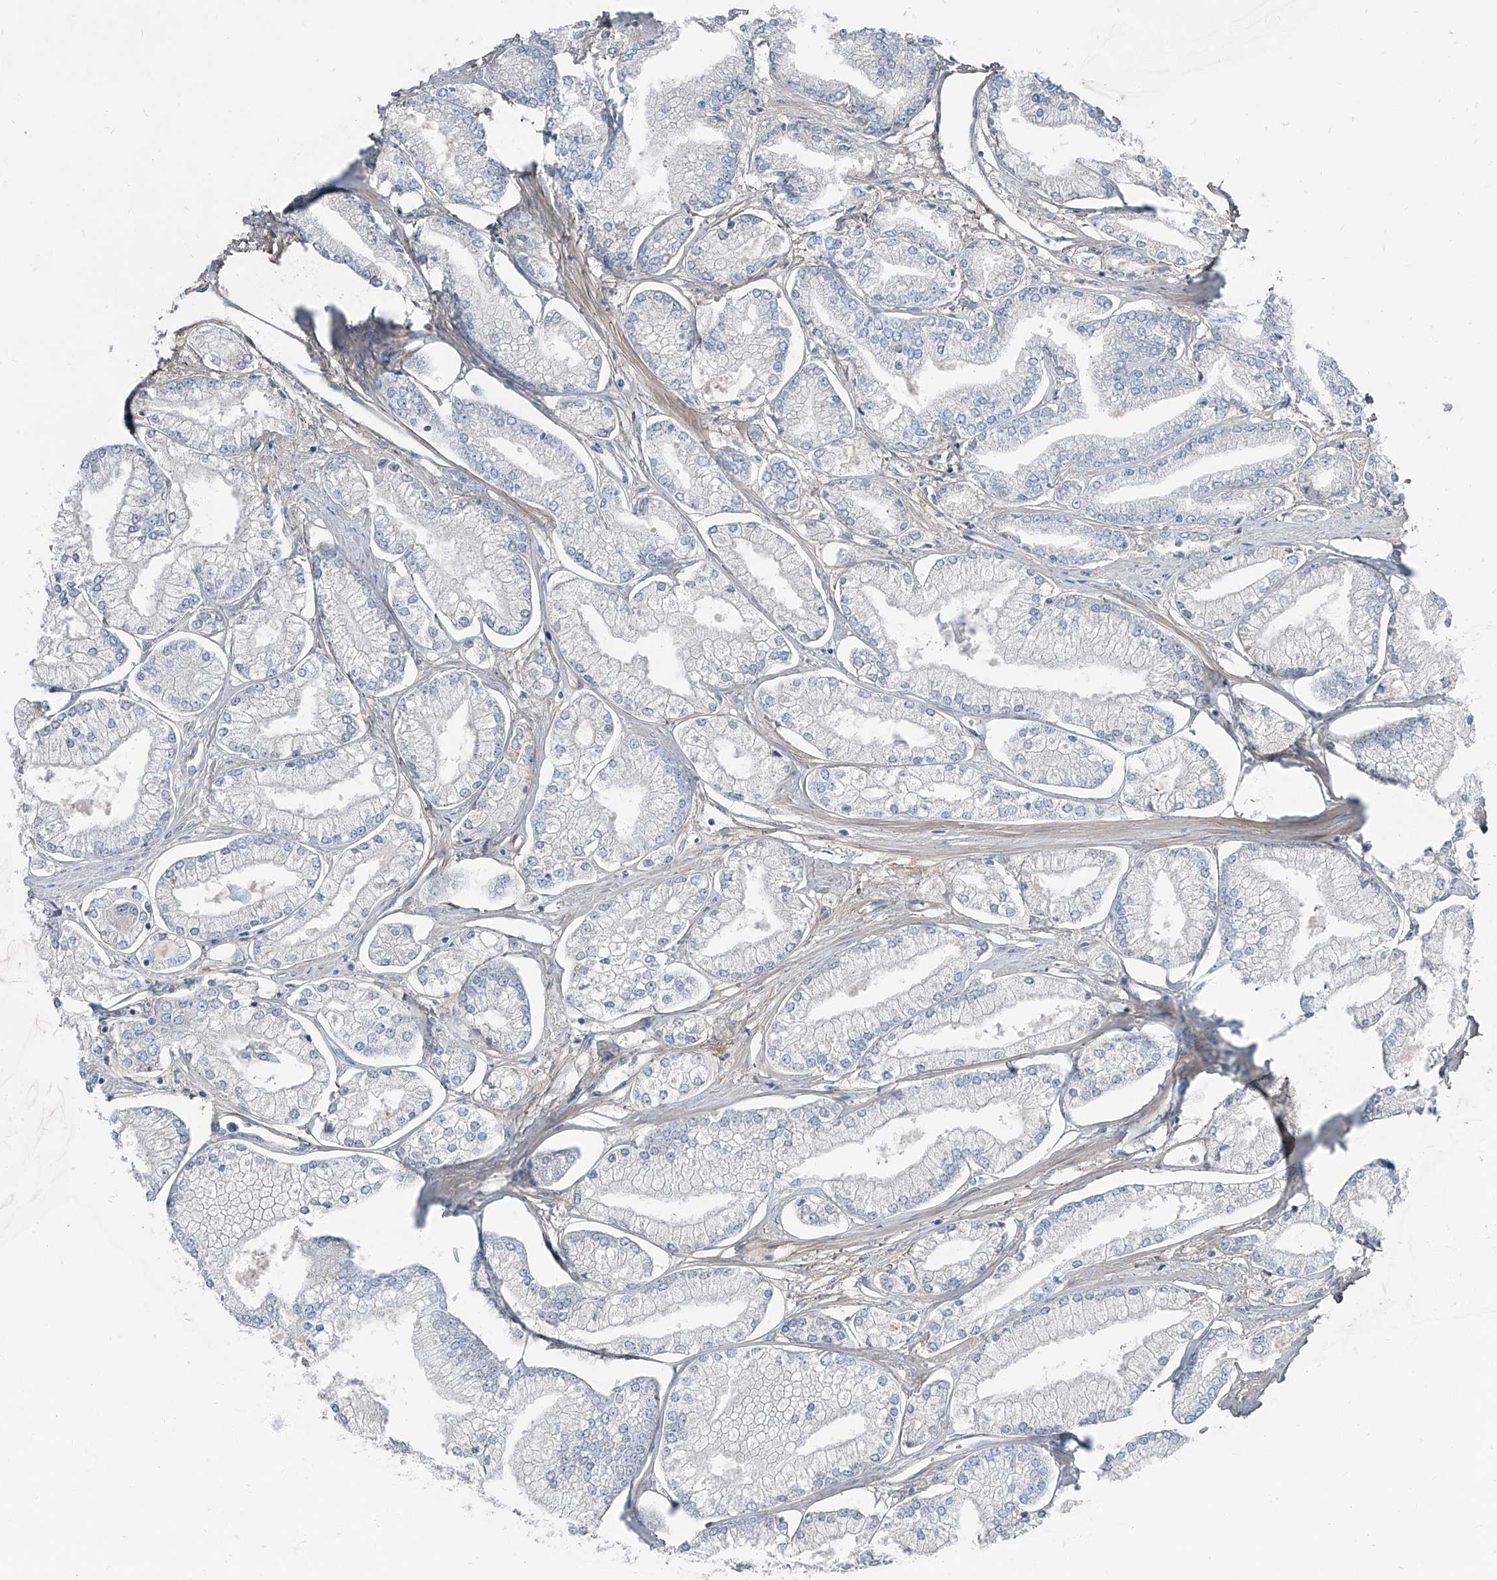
{"staining": {"intensity": "negative", "quantity": "none", "location": "none"}, "tissue": "prostate cancer", "cell_type": "Tumor cells", "image_type": "cancer", "snomed": [{"axis": "morphology", "description": "Adenocarcinoma, Low grade"}, {"axis": "topography", "description": "Prostate"}], "caption": "IHC of human low-grade adenocarcinoma (prostate) demonstrates no staining in tumor cells.", "gene": "HOXA3", "patient": {"sex": "male", "age": 52}}